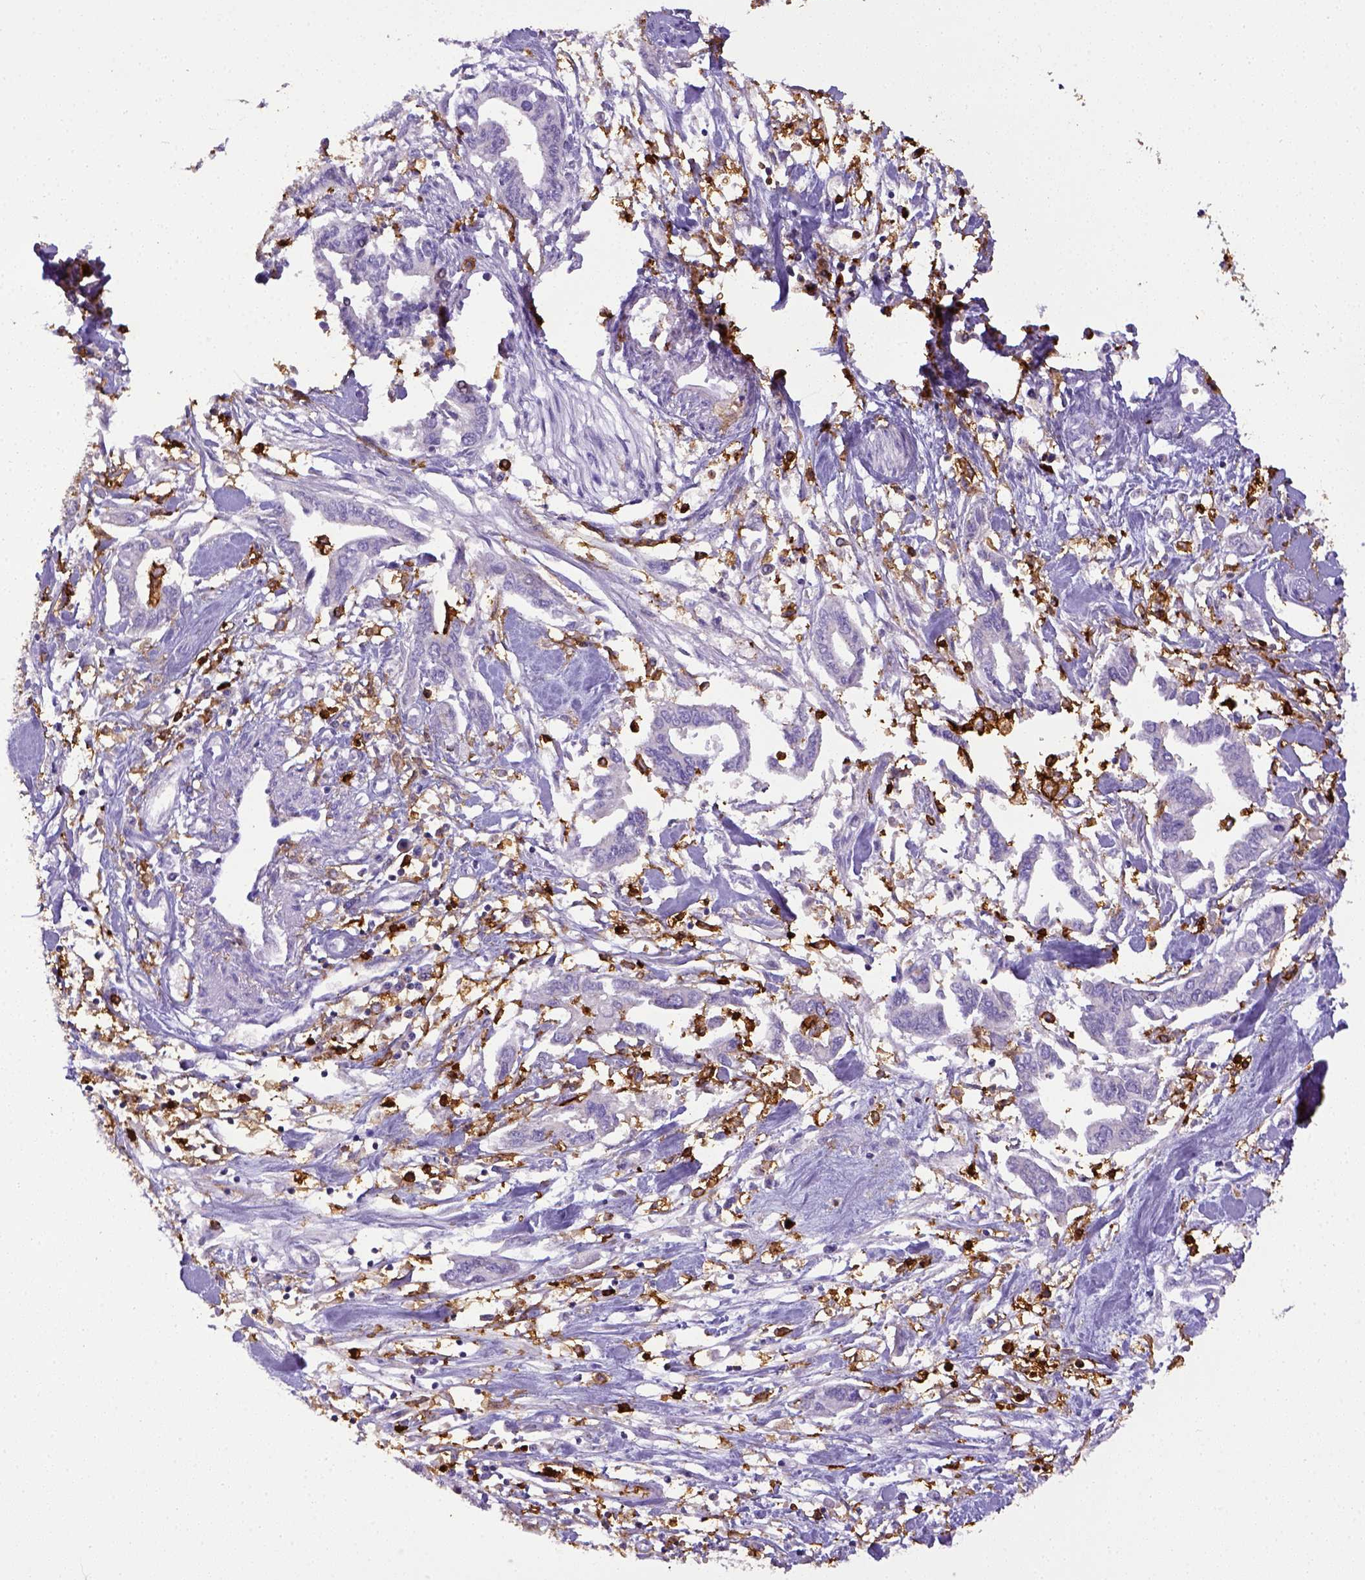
{"staining": {"intensity": "negative", "quantity": "none", "location": "none"}, "tissue": "pancreatic cancer", "cell_type": "Tumor cells", "image_type": "cancer", "snomed": [{"axis": "morphology", "description": "Adenocarcinoma, NOS"}, {"axis": "topography", "description": "Pancreas"}], "caption": "This is an IHC image of pancreatic adenocarcinoma. There is no staining in tumor cells.", "gene": "ITGAM", "patient": {"sex": "male", "age": 60}}